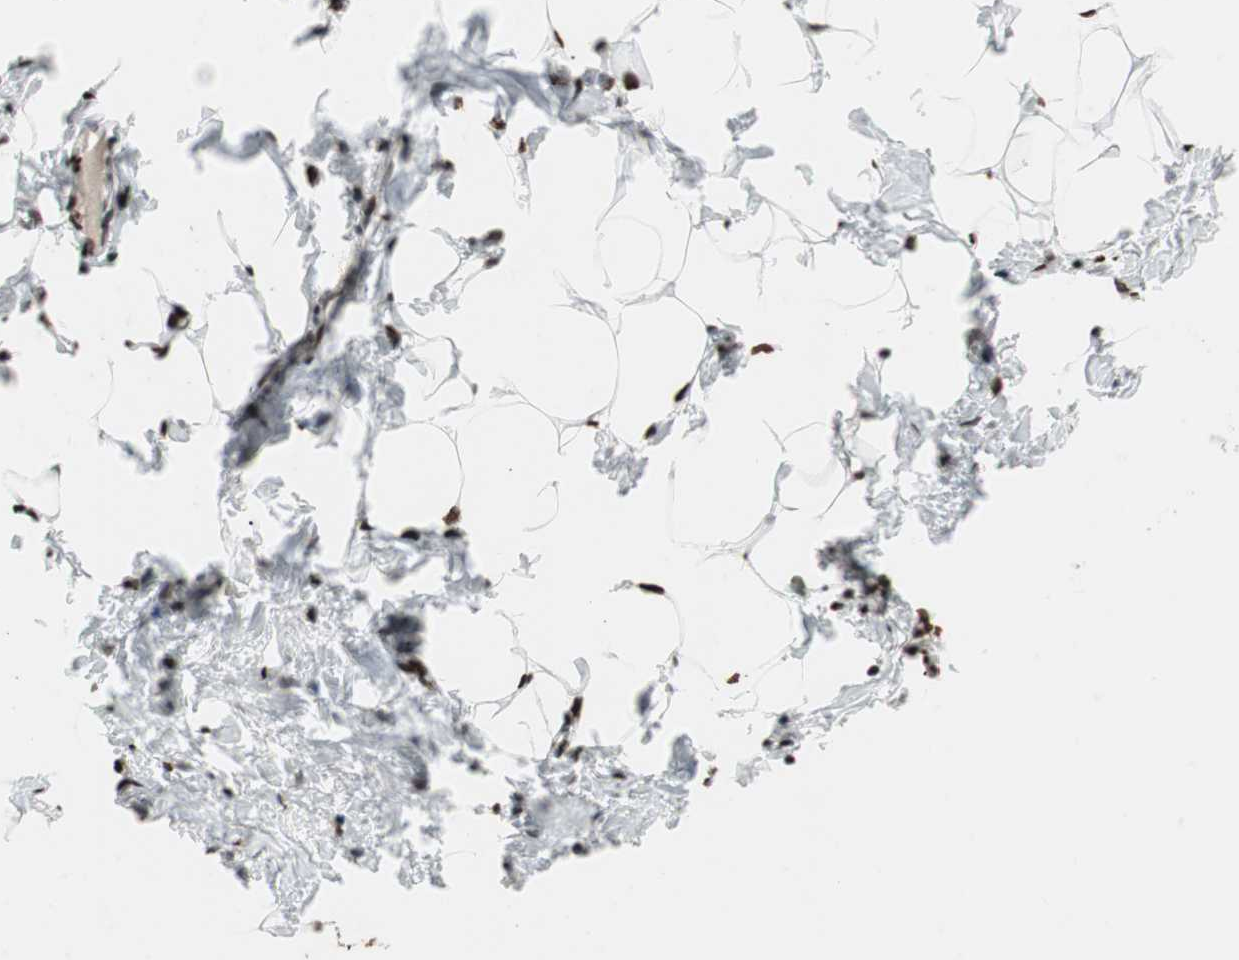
{"staining": {"intensity": "moderate", "quantity": ">75%", "location": "nuclear"}, "tissue": "breast", "cell_type": "Adipocytes", "image_type": "normal", "snomed": [{"axis": "morphology", "description": "Normal tissue, NOS"}, {"axis": "topography", "description": "Breast"}], "caption": "A micrograph of human breast stained for a protein shows moderate nuclear brown staining in adipocytes. The staining is performed using DAB (3,3'-diaminobenzidine) brown chromogen to label protein expression. The nuclei are counter-stained blue using hematoxylin.", "gene": "PSME3", "patient": {"sex": "female", "age": 27}}